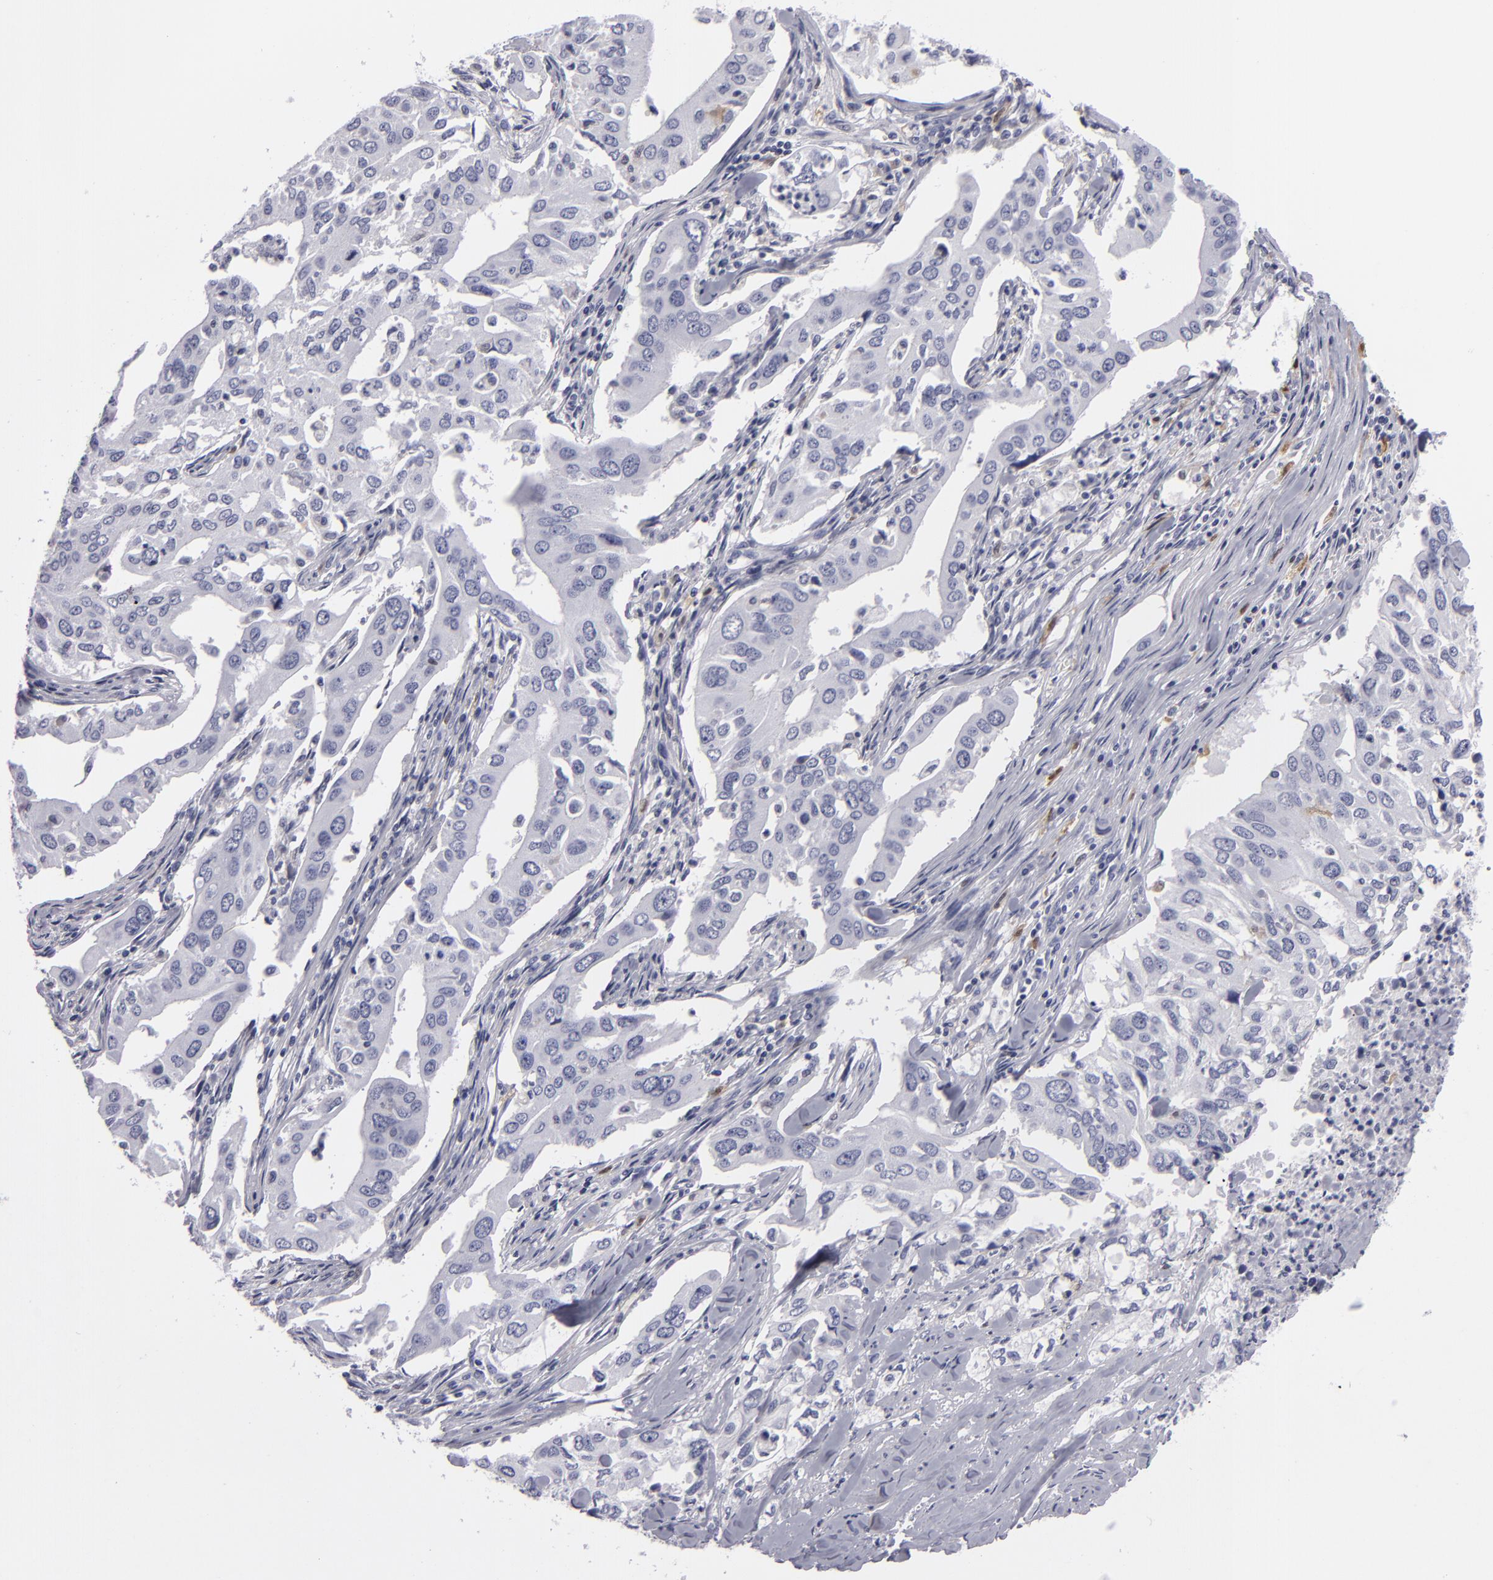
{"staining": {"intensity": "negative", "quantity": "none", "location": "none"}, "tissue": "lung cancer", "cell_type": "Tumor cells", "image_type": "cancer", "snomed": [{"axis": "morphology", "description": "Adenocarcinoma, NOS"}, {"axis": "topography", "description": "Lung"}], "caption": "Human lung adenocarcinoma stained for a protein using immunohistochemistry (IHC) reveals no expression in tumor cells.", "gene": "F13A1", "patient": {"sex": "male", "age": 48}}